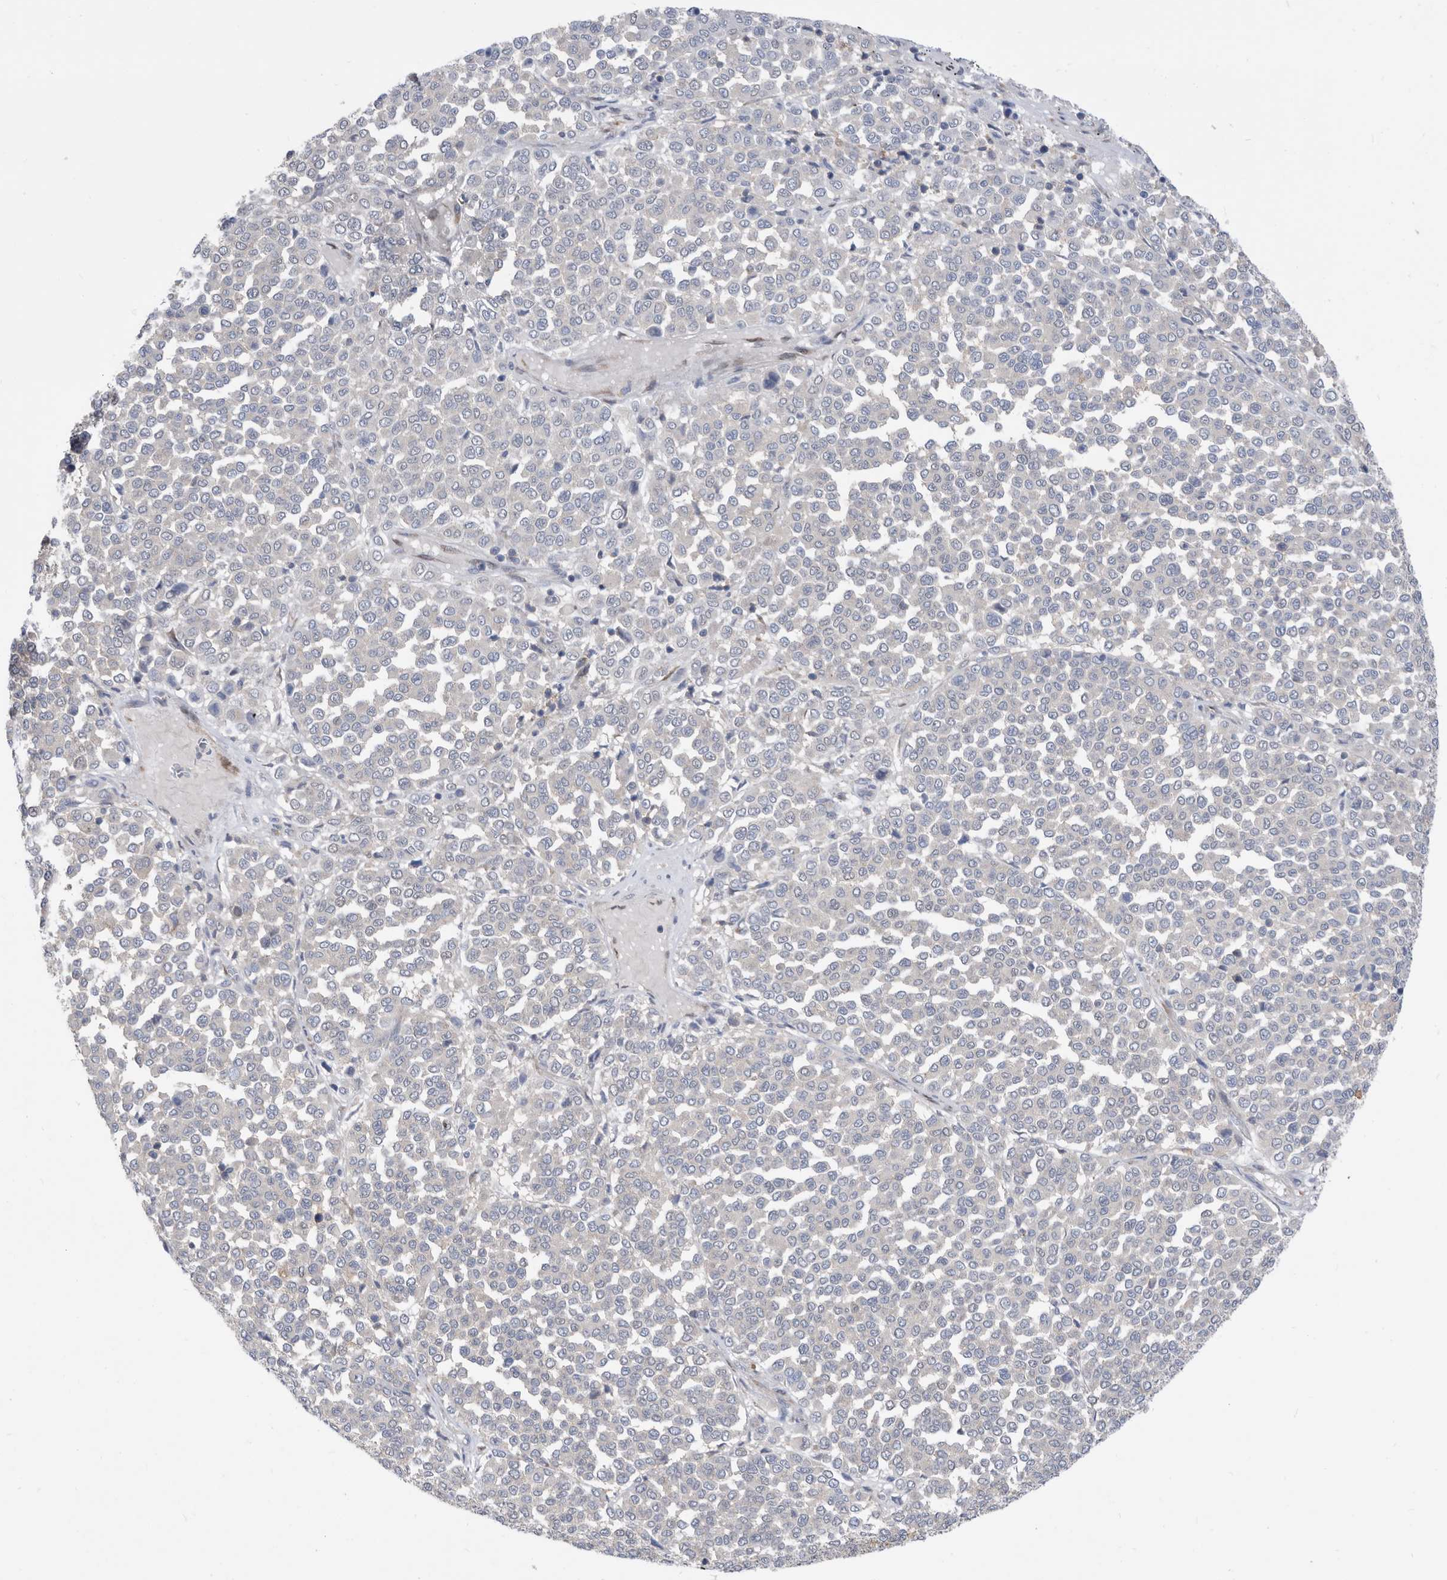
{"staining": {"intensity": "negative", "quantity": "none", "location": "none"}, "tissue": "melanoma", "cell_type": "Tumor cells", "image_type": "cancer", "snomed": [{"axis": "morphology", "description": "Malignant melanoma, Metastatic site"}, {"axis": "topography", "description": "Pancreas"}], "caption": "Malignant melanoma (metastatic site) stained for a protein using immunohistochemistry displays no staining tumor cells.", "gene": "CCT4", "patient": {"sex": "female", "age": 30}}